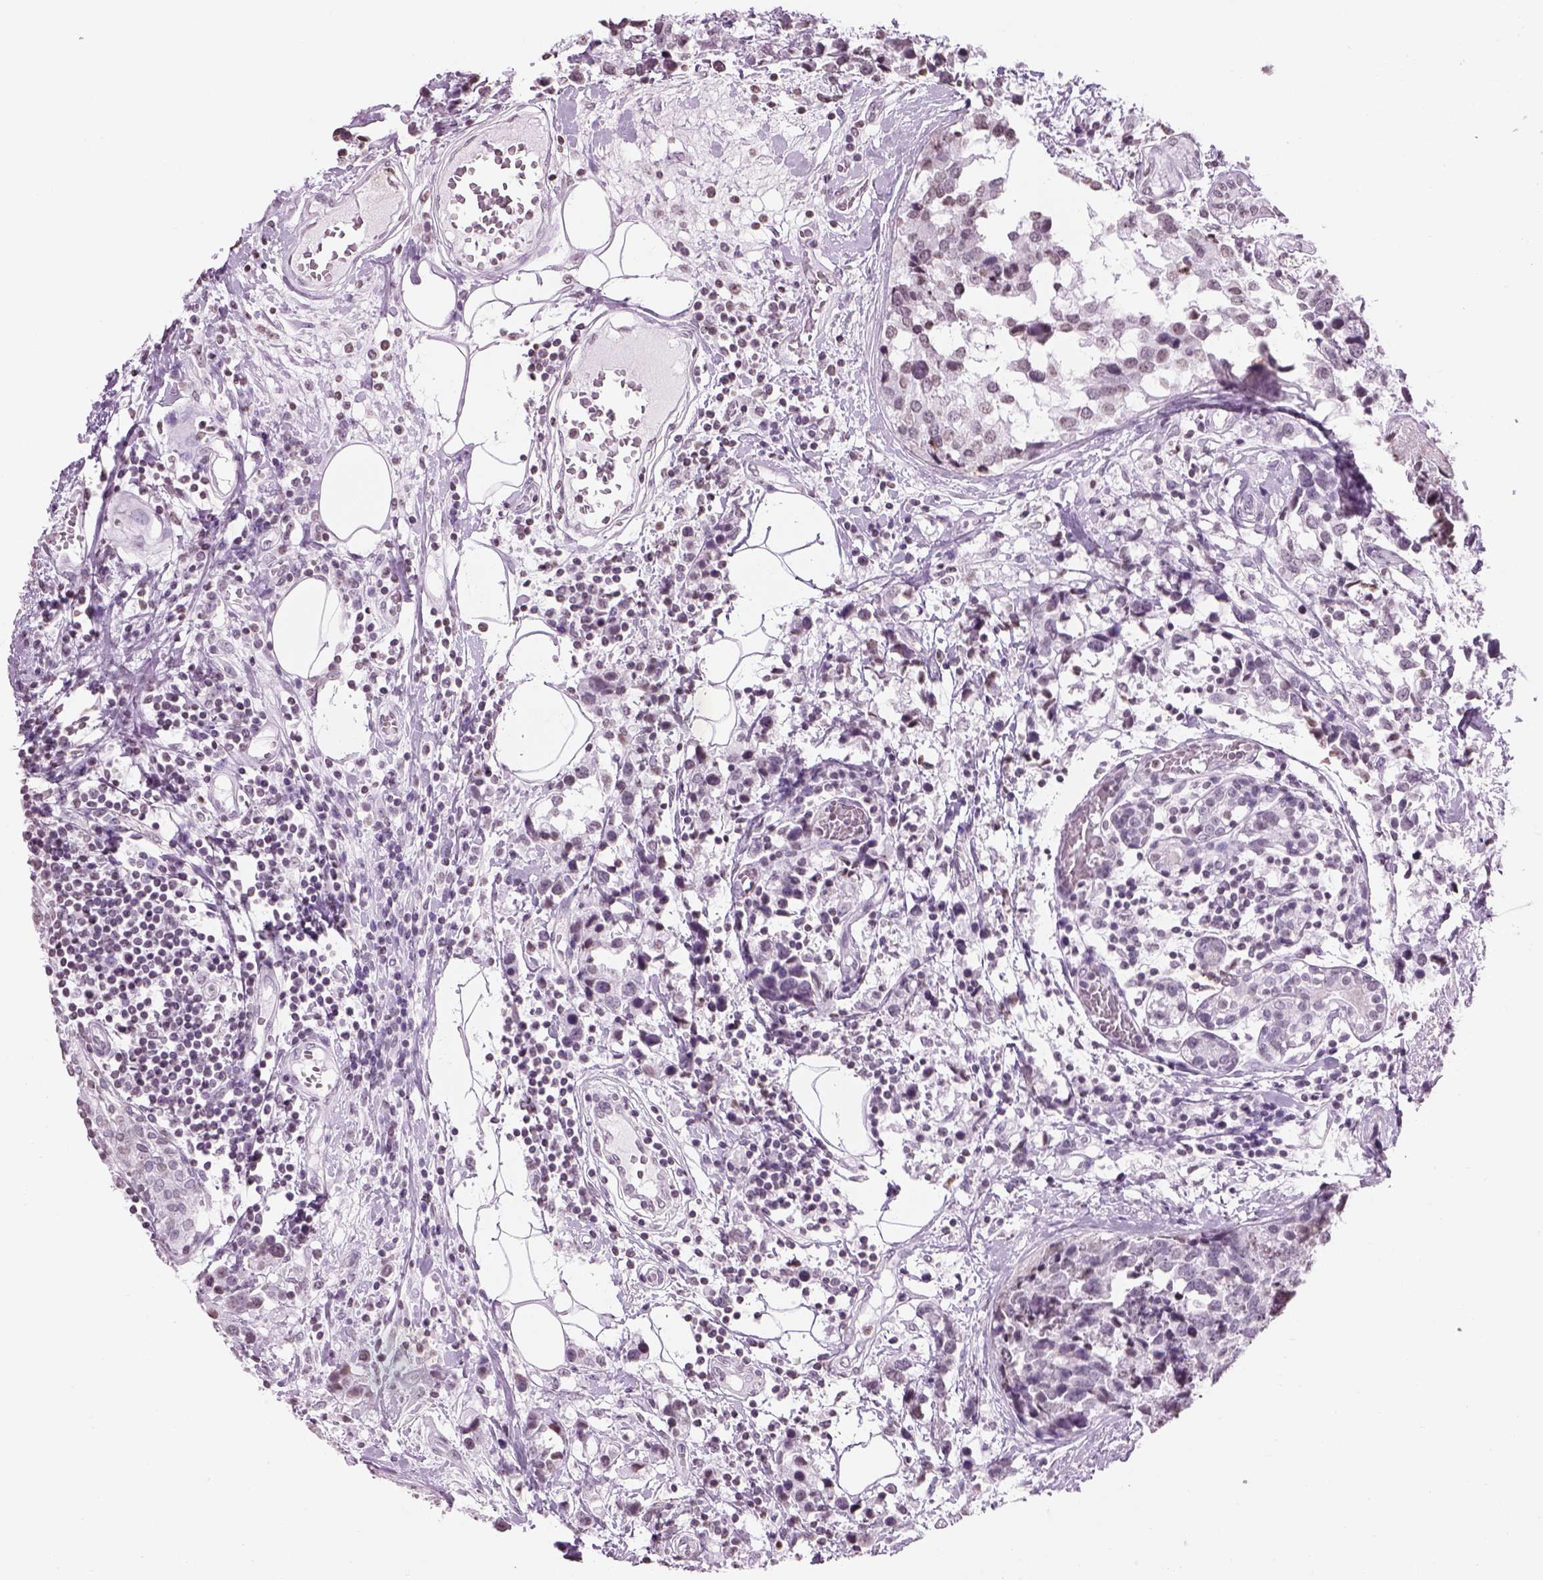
{"staining": {"intensity": "negative", "quantity": "none", "location": "none"}, "tissue": "breast cancer", "cell_type": "Tumor cells", "image_type": "cancer", "snomed": [{"axis": "morphology", "description": "Lobular carcinoma"}, {"axis": "topography", "description": "Breast"}], "caption": "Tumor cells are negative for brown protein staining in breast cancer.", "gene": "BARHL1", "patient": {"sex": "female", "age": 59}}